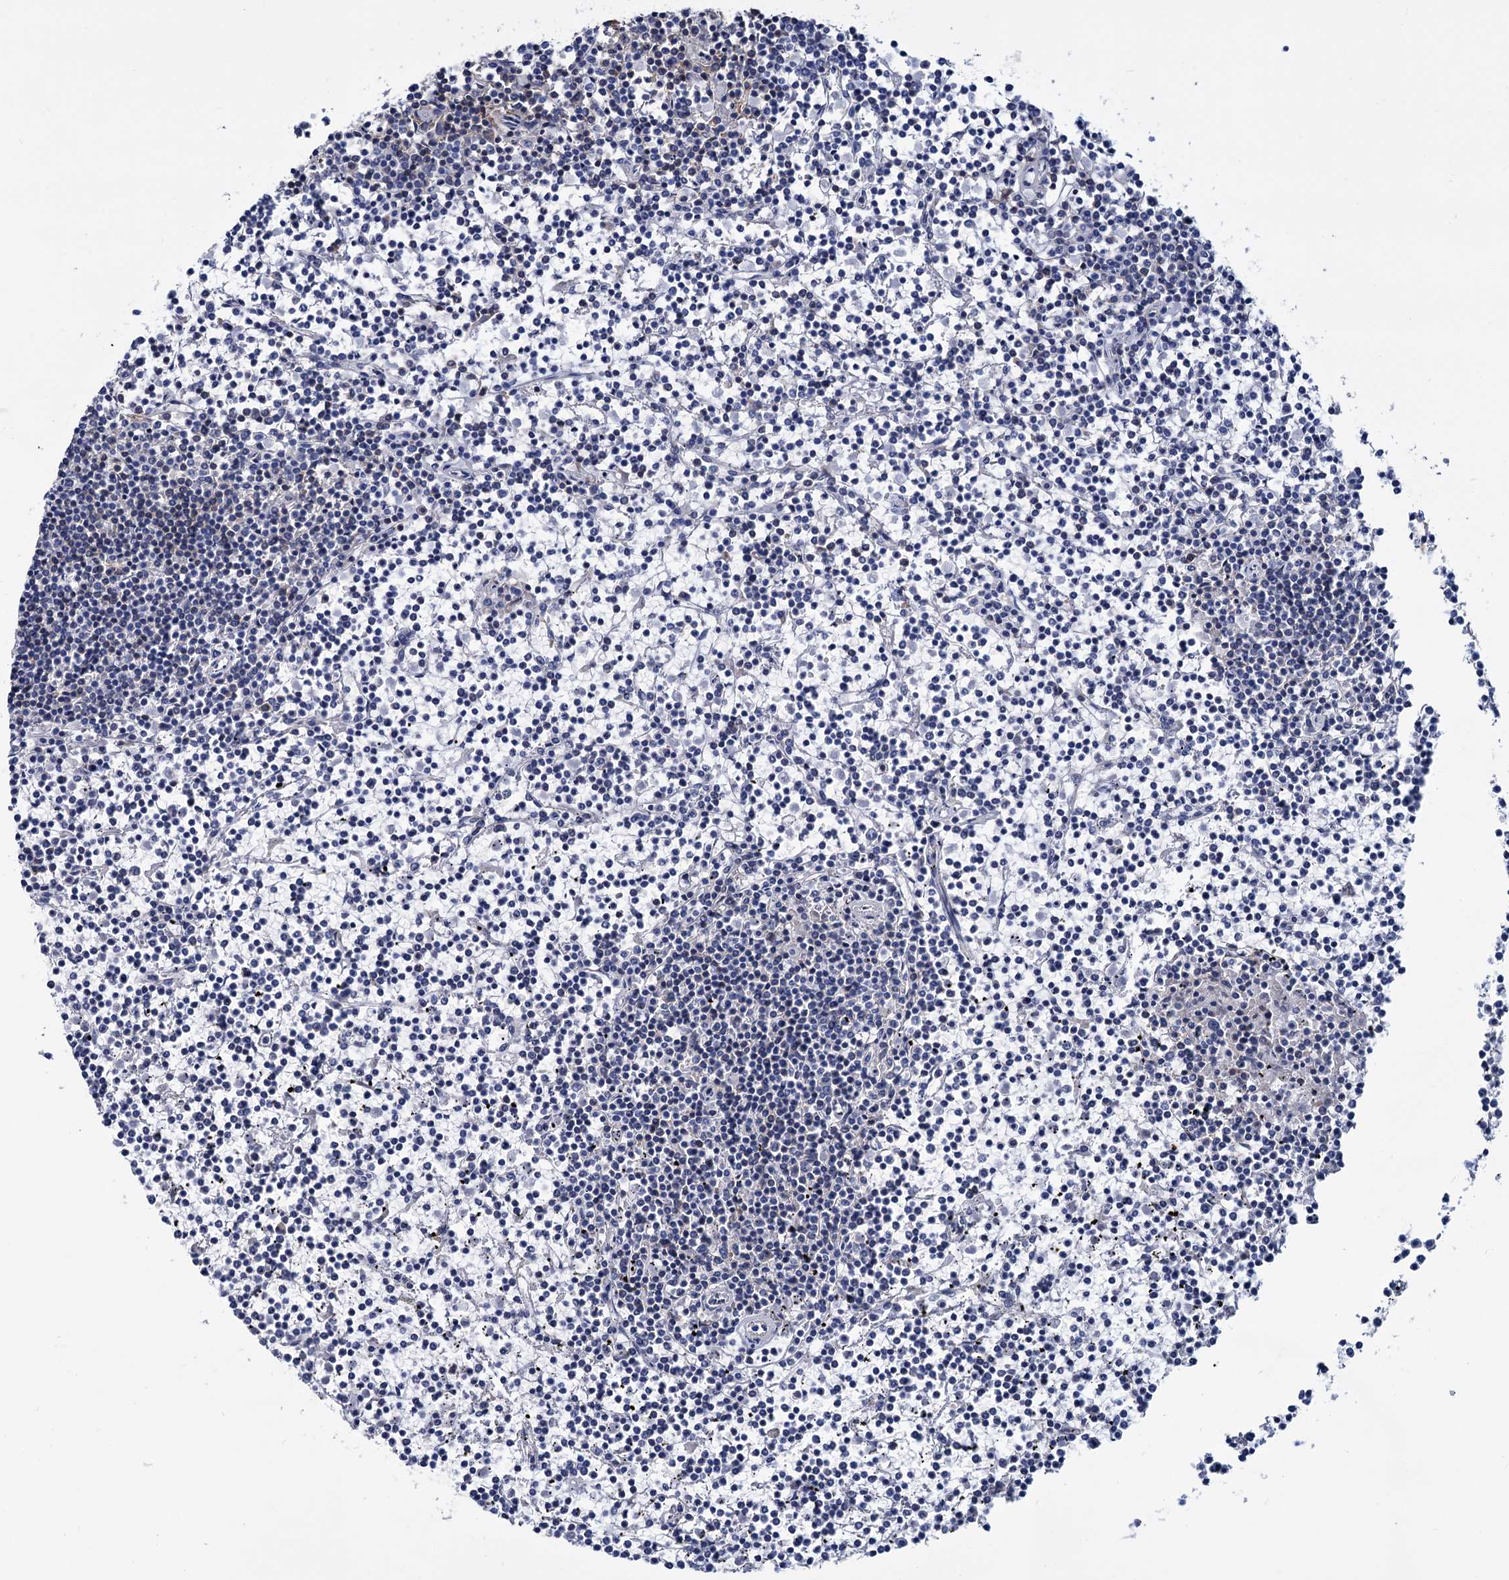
{"staining": {"intensity": "negative", "quantity": "none", "location": "none"}, "tissue": "lymphoma", "cell_type": "Tumor cells", "image_type": "cancer", "snomed": [{"axis": "morphology", "description": "Malignant lymphoma, non-Hodgkin's type, Low grade"}, {"axis": "topography", "description": "Spleen"}], "caption": "Image shows no protein positivity in tumor cells of low-grade malignant lymphoma, non-Hodgkin's type tissue. The staining is performed using DAB brown chromogen with nuclei counter-stained in using hematoxylin.", "gene": "LRCH4", "patient": {"sex": "female", "age": 19}}